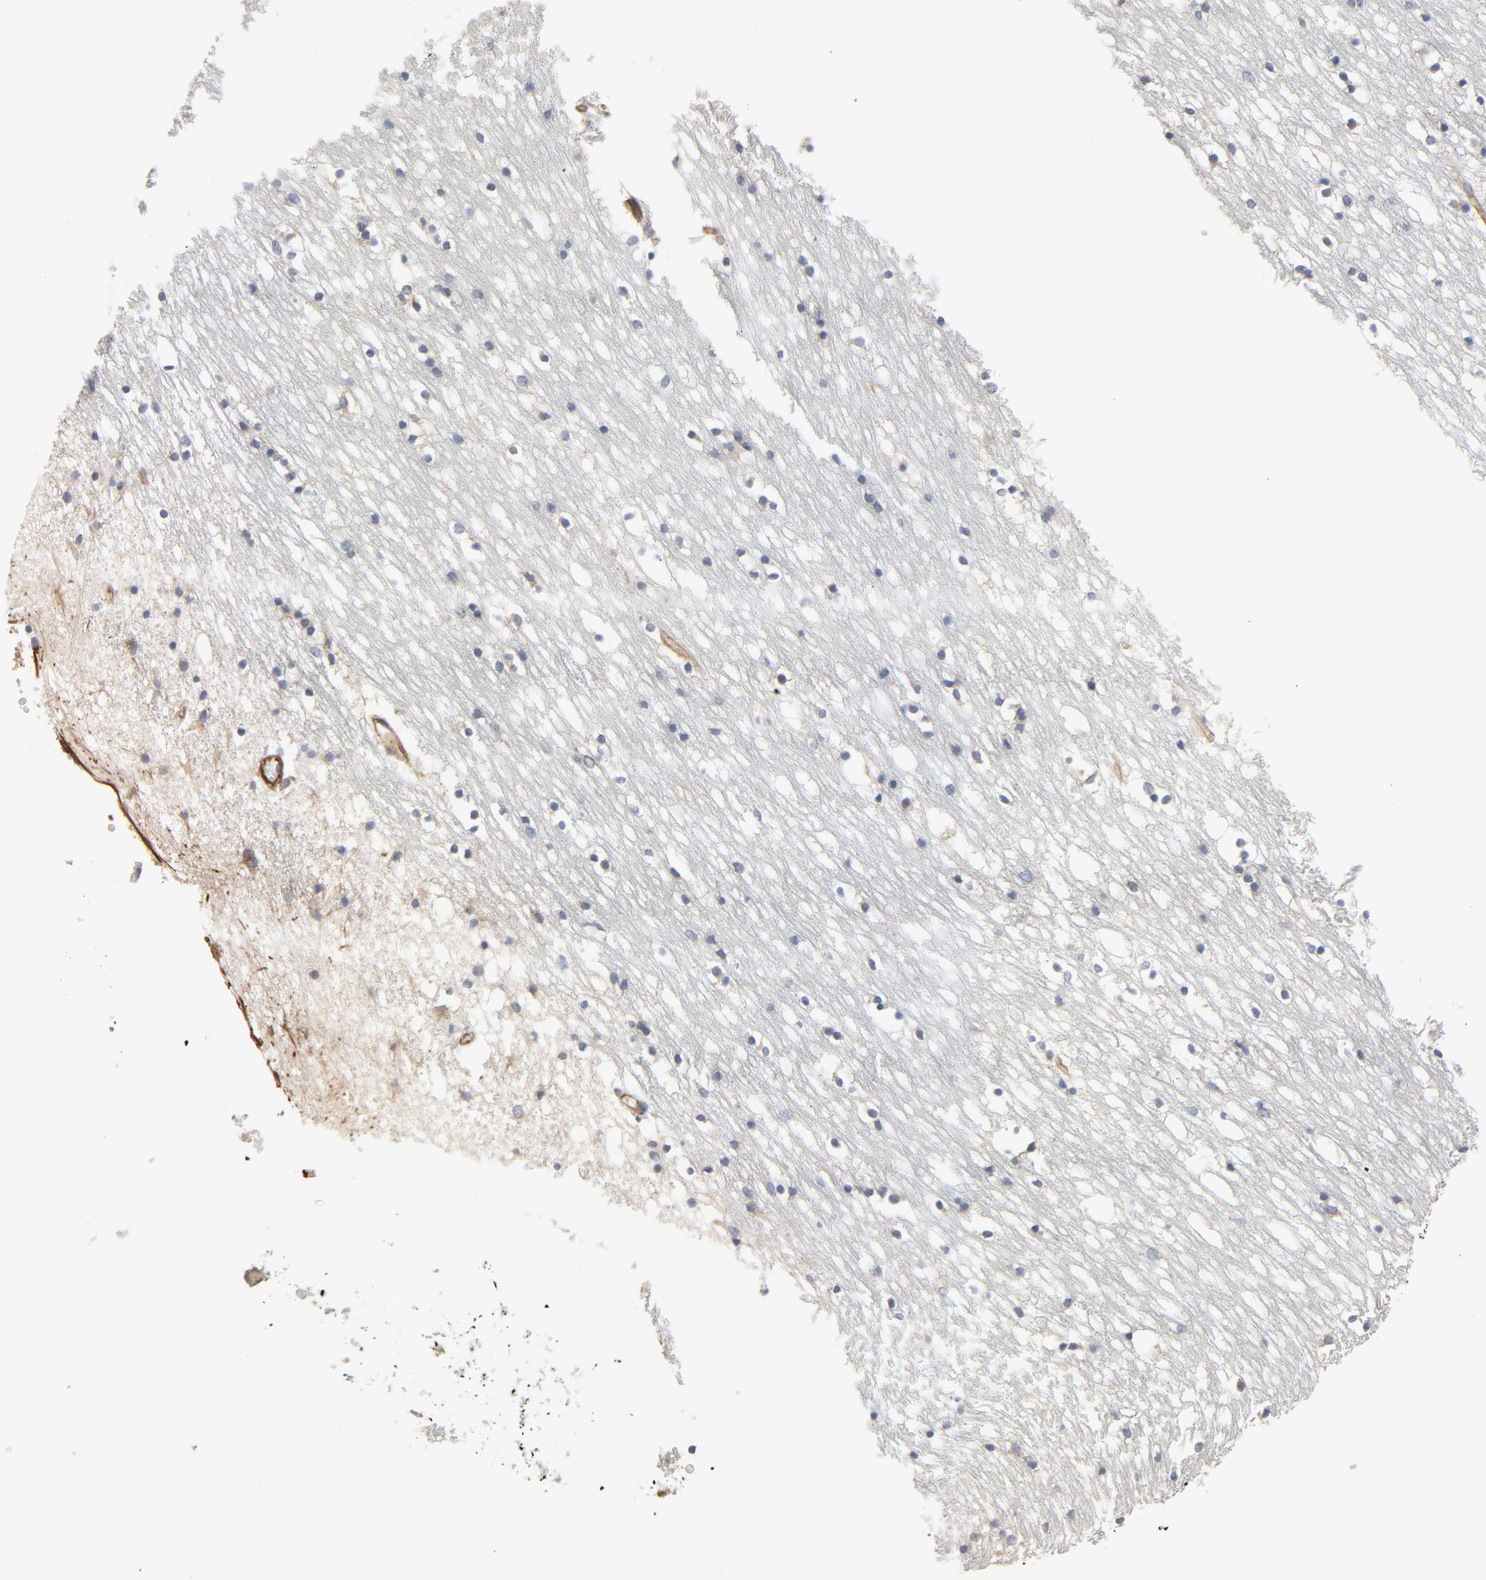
{"staining": {"intensity": "negative", "quantity": "none", "location": "none"}, "tissue": "caudate", "cell_type": "Glial cells", "image_type": "normal", "snomed": [{"axis": "morphology", "description": "Normal tissue, NOS"}, {"axis": "topography", "description": "Lateral ventricle wall"}], "caption": "There is no significant staining in glial cells of caudate. (Immunohistochemistry (ihc), brightfield microscopy, high magnification).", "gene": "TRIOBP", "patient": {"sex": "male", "age": 45}}